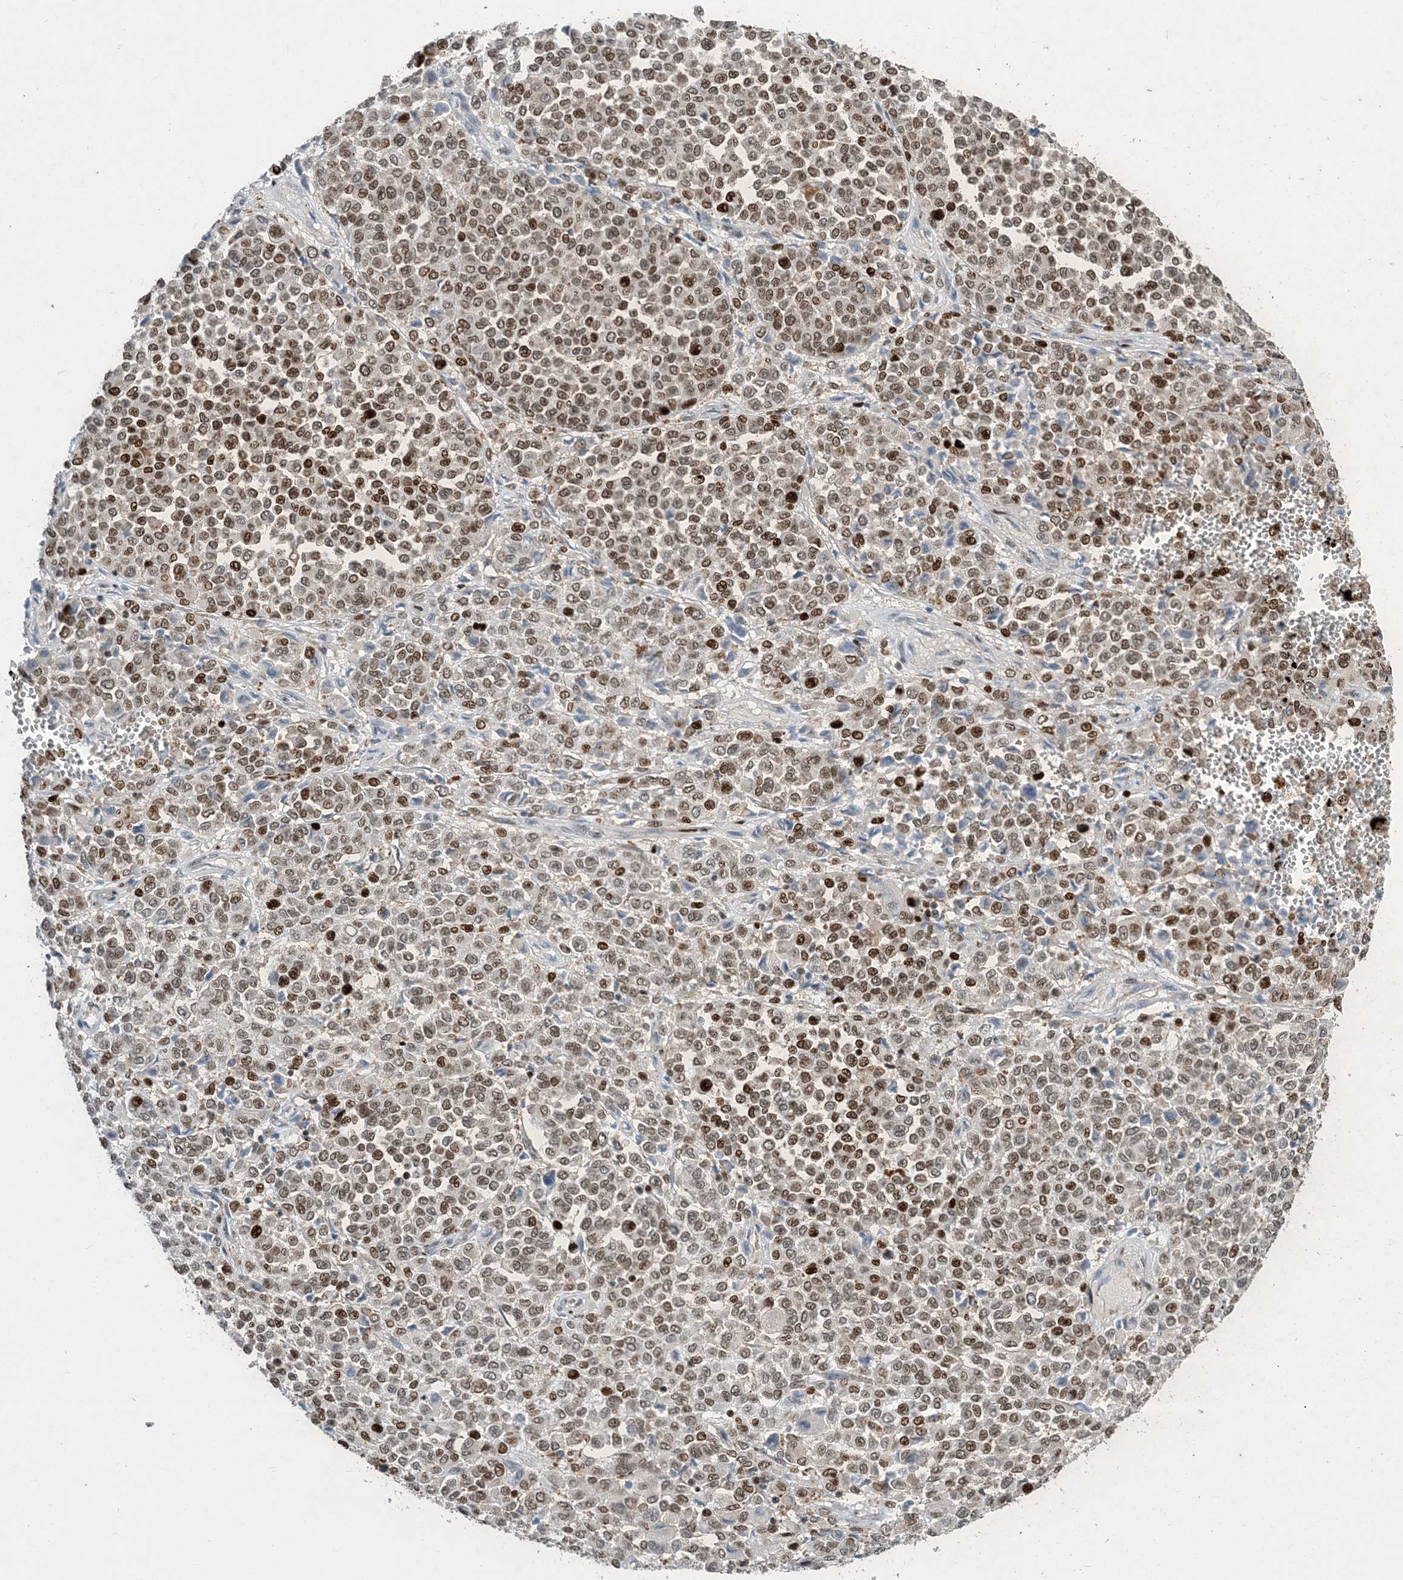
{"staining": {"intensity": "moderate", "quantity": ">75%", "location": "nuclear"}, "tissue": "melanoma", "cell_type": "Tumor cells", "image_type": "cancer", "snomed": [{"axis": "morphology", "description": "Malignant melanoma, Metastatic site"}, {"axis": "topography", "description": "Pancreas"}], "caption": "Malignant melanoma (metastatic site) tissue exhibits moderate nuclear expression in about >75% of tumor cells", "gene": "SLC25A53", "patient": {"sex": "female", "age": 30}}